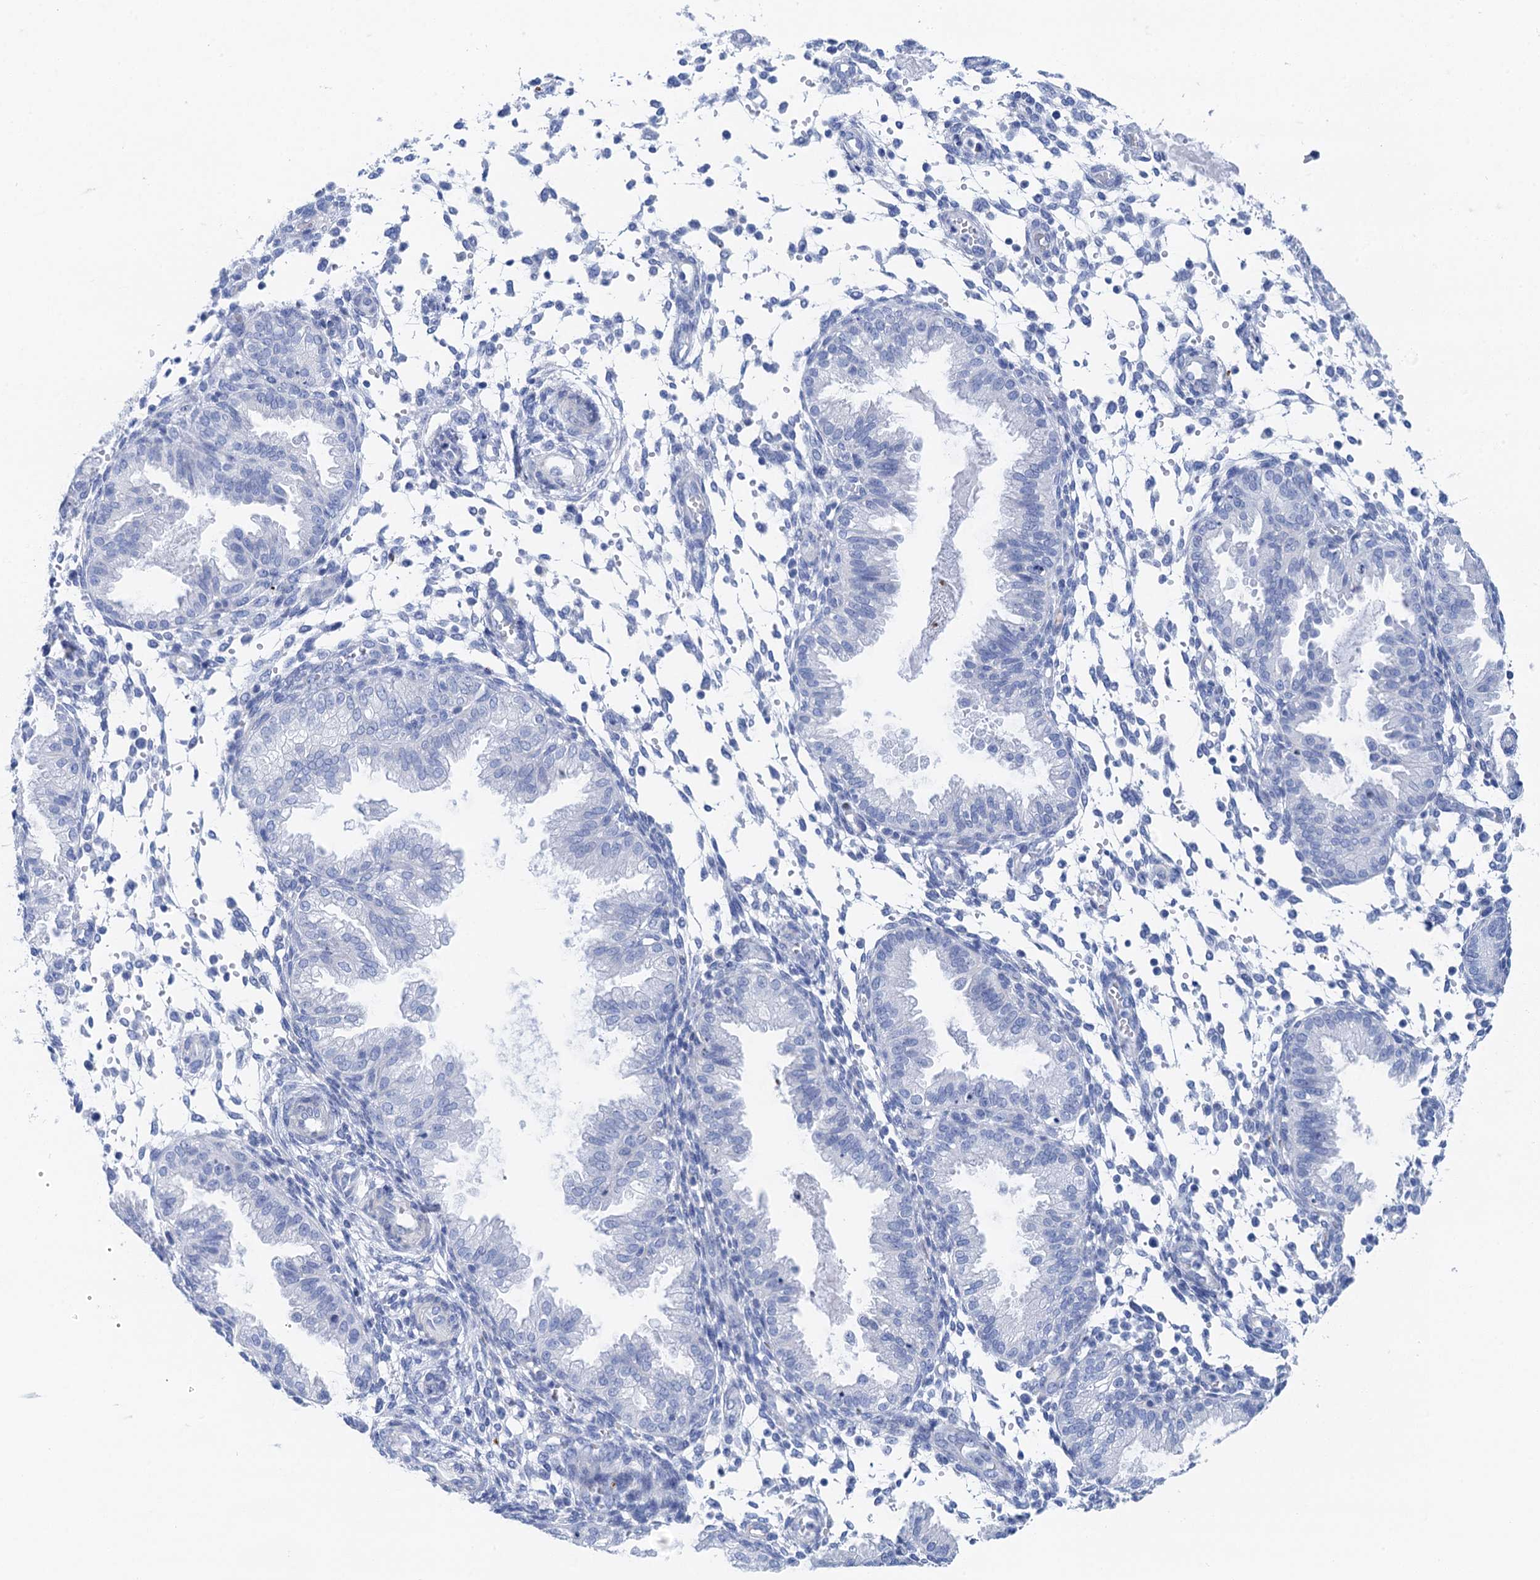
{"staining": {"intensity": "negative", "quantity": "none", "location": "none"}, "tissue": "endometrium", "cell_type": "Cells in endometrial stroma", "image_type": "normal", "snomed": [{"axis": "morphology", "description": "Normal tissue, NOS"}, {"axis": "topography", "description": "Endometrium"}], "caption": "Human endometrium stained for a protein using IHC displays no staining in cells in endometrial stroma.", "gene": "NLRP10", "patient": {"sex": "female", "age": 33}}